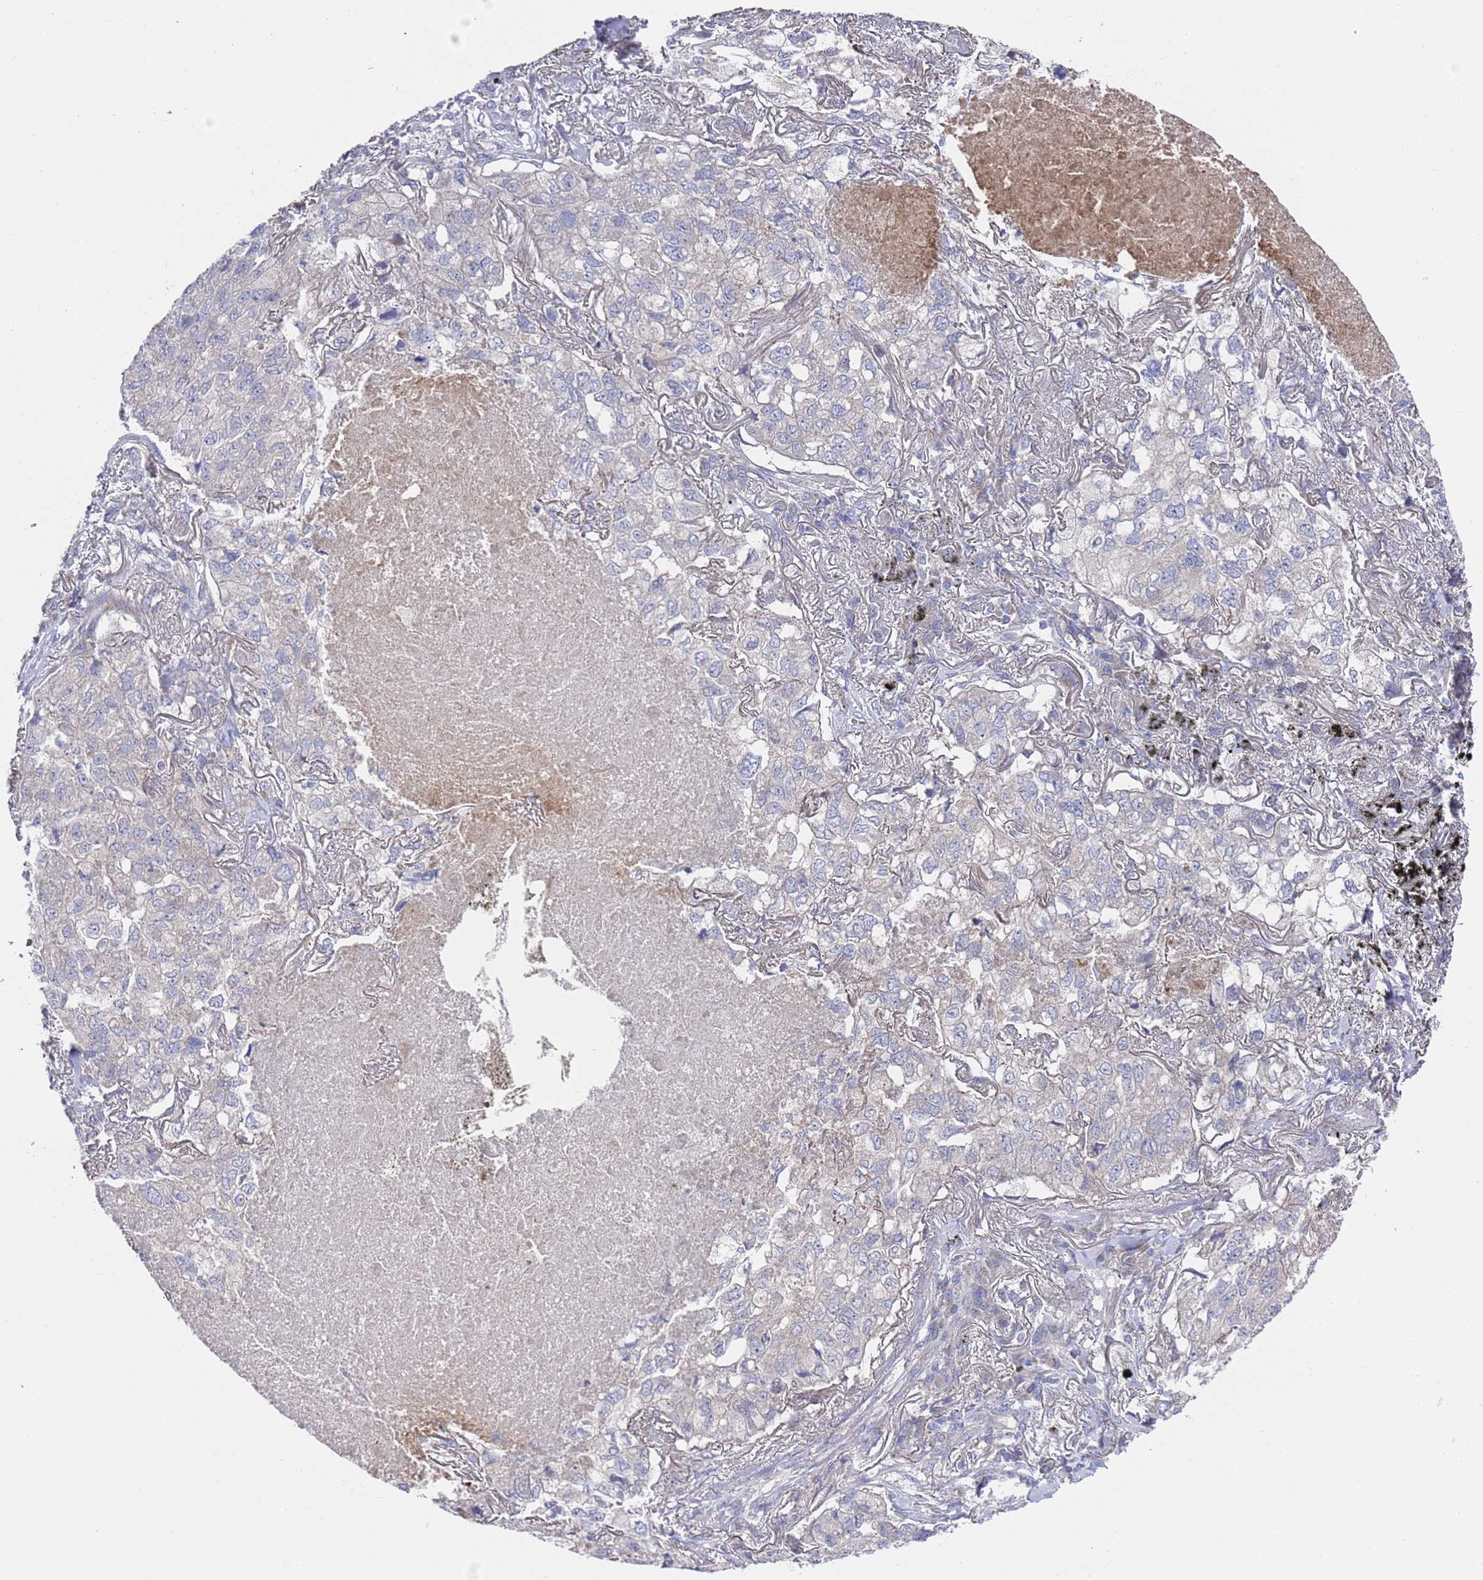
{"staining": {"intensity": "negative", "quantity": "none", "location": "none"}, "tissue": "lung cancer", "cell_type": "Tumor cells", "image_type": "cancer", "snomed": [{"axis": "morphology", "description": "Adenocarcinoma, NOS"}, {"axis": "topography", "description": "Lung"}], "caption": "IHC image of human lung cancer (adenocarcinoma) stained for a protein (brown), which exhibits no expression in tumor cells.", "gene": "NPEPPS", "patient": {"sex": "male", "age": 65}}